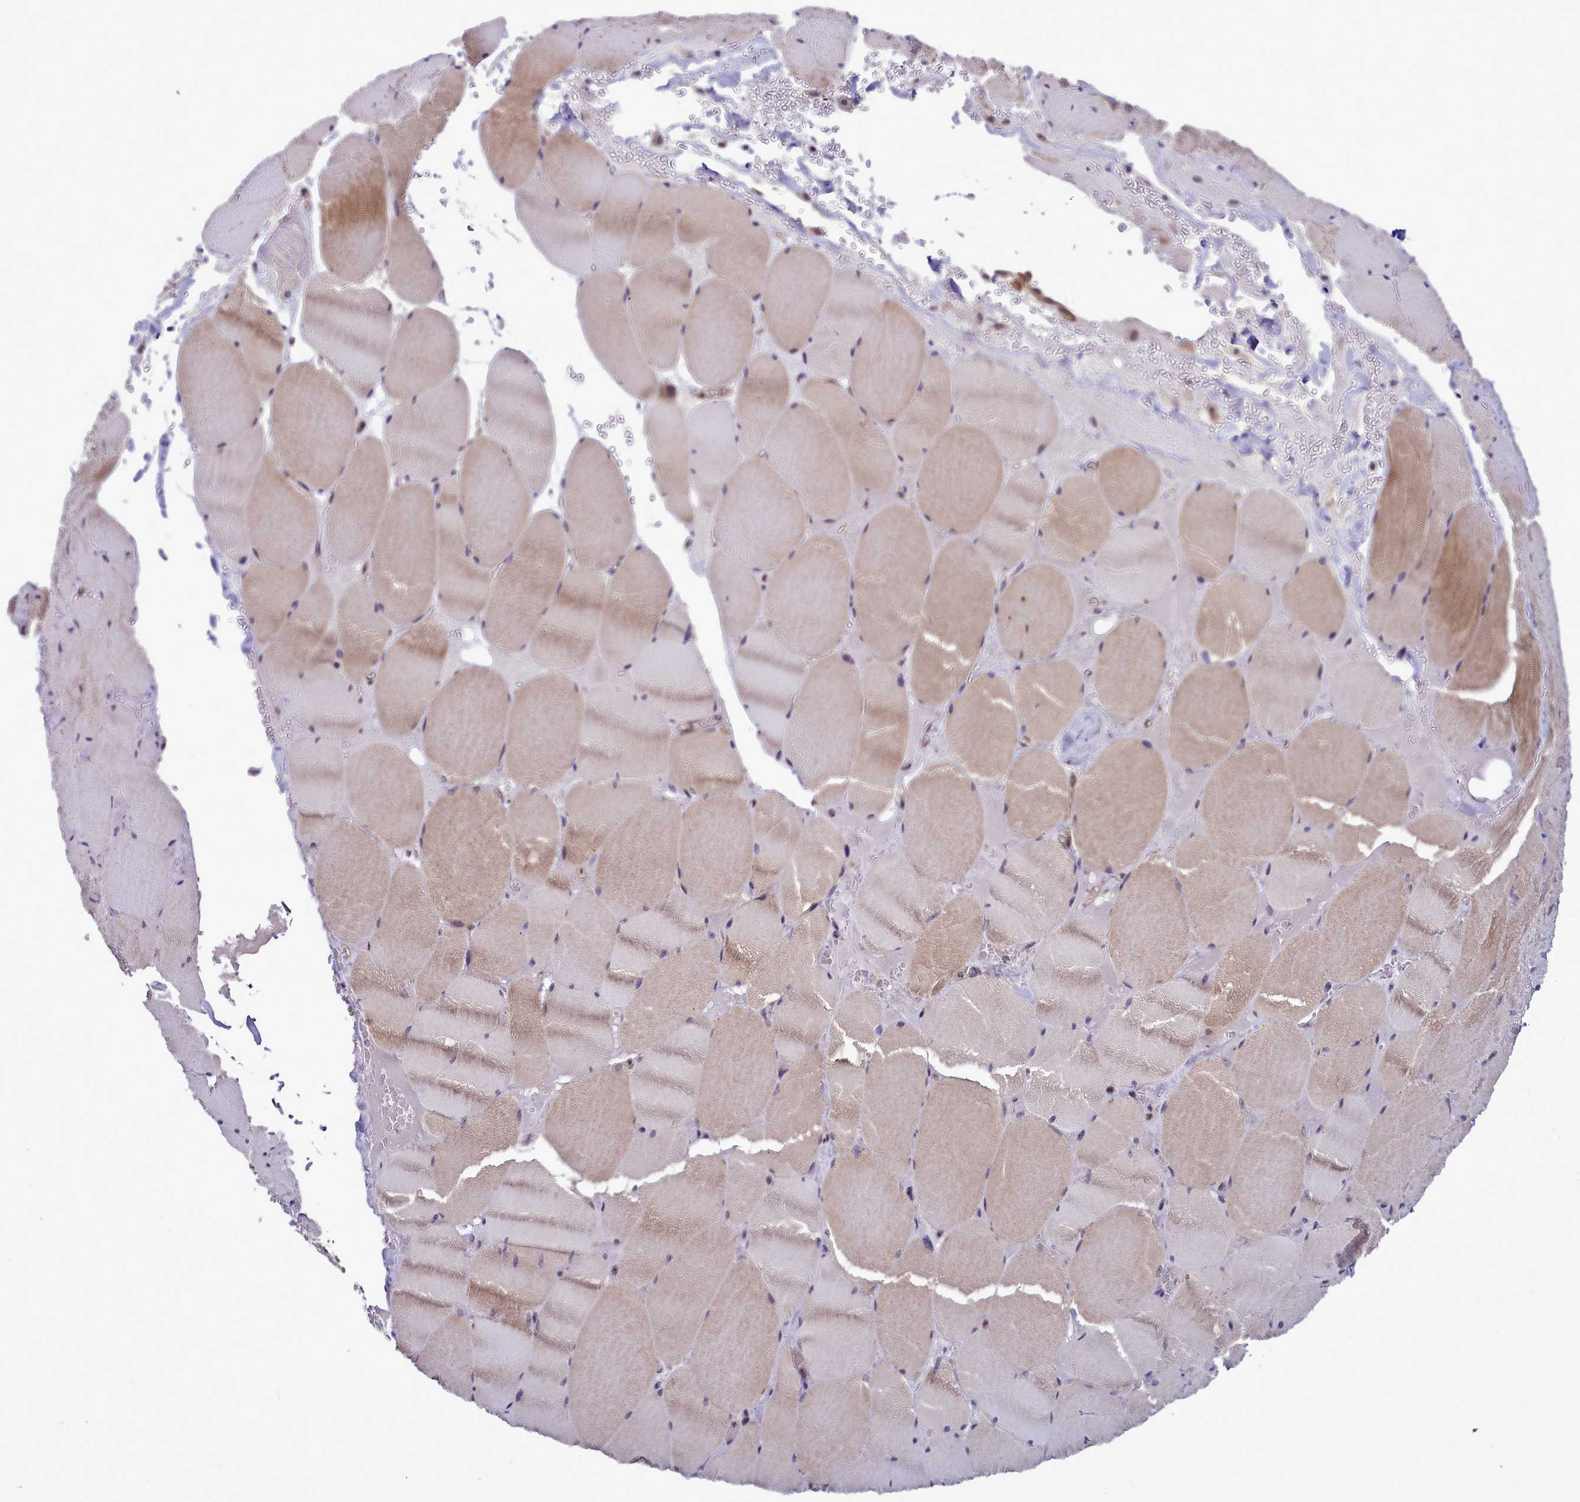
{"staining": {"intensity": "moderate", "quantity": "25%-75%", "location": "cytoplasmic/membranous"}, "tissue": "skeletal muscle", "cell_type": "Myocytes", "image_type": "normal", "snomed": [{"axis": "morphology", "description": "Normal tissue, NOS"}, {"axis": "topography", "description": "Skeletal muscle"}, {"axis": "topography", "description": "Head-Neck"}], "caption": "The immunohistochemical stain highlights moderate cytoplasmic/membranous positivity in myocytes of benign skeletal muscle.", "gene": "BCAR1", "patient": {"sex": "male", "age": 66}}